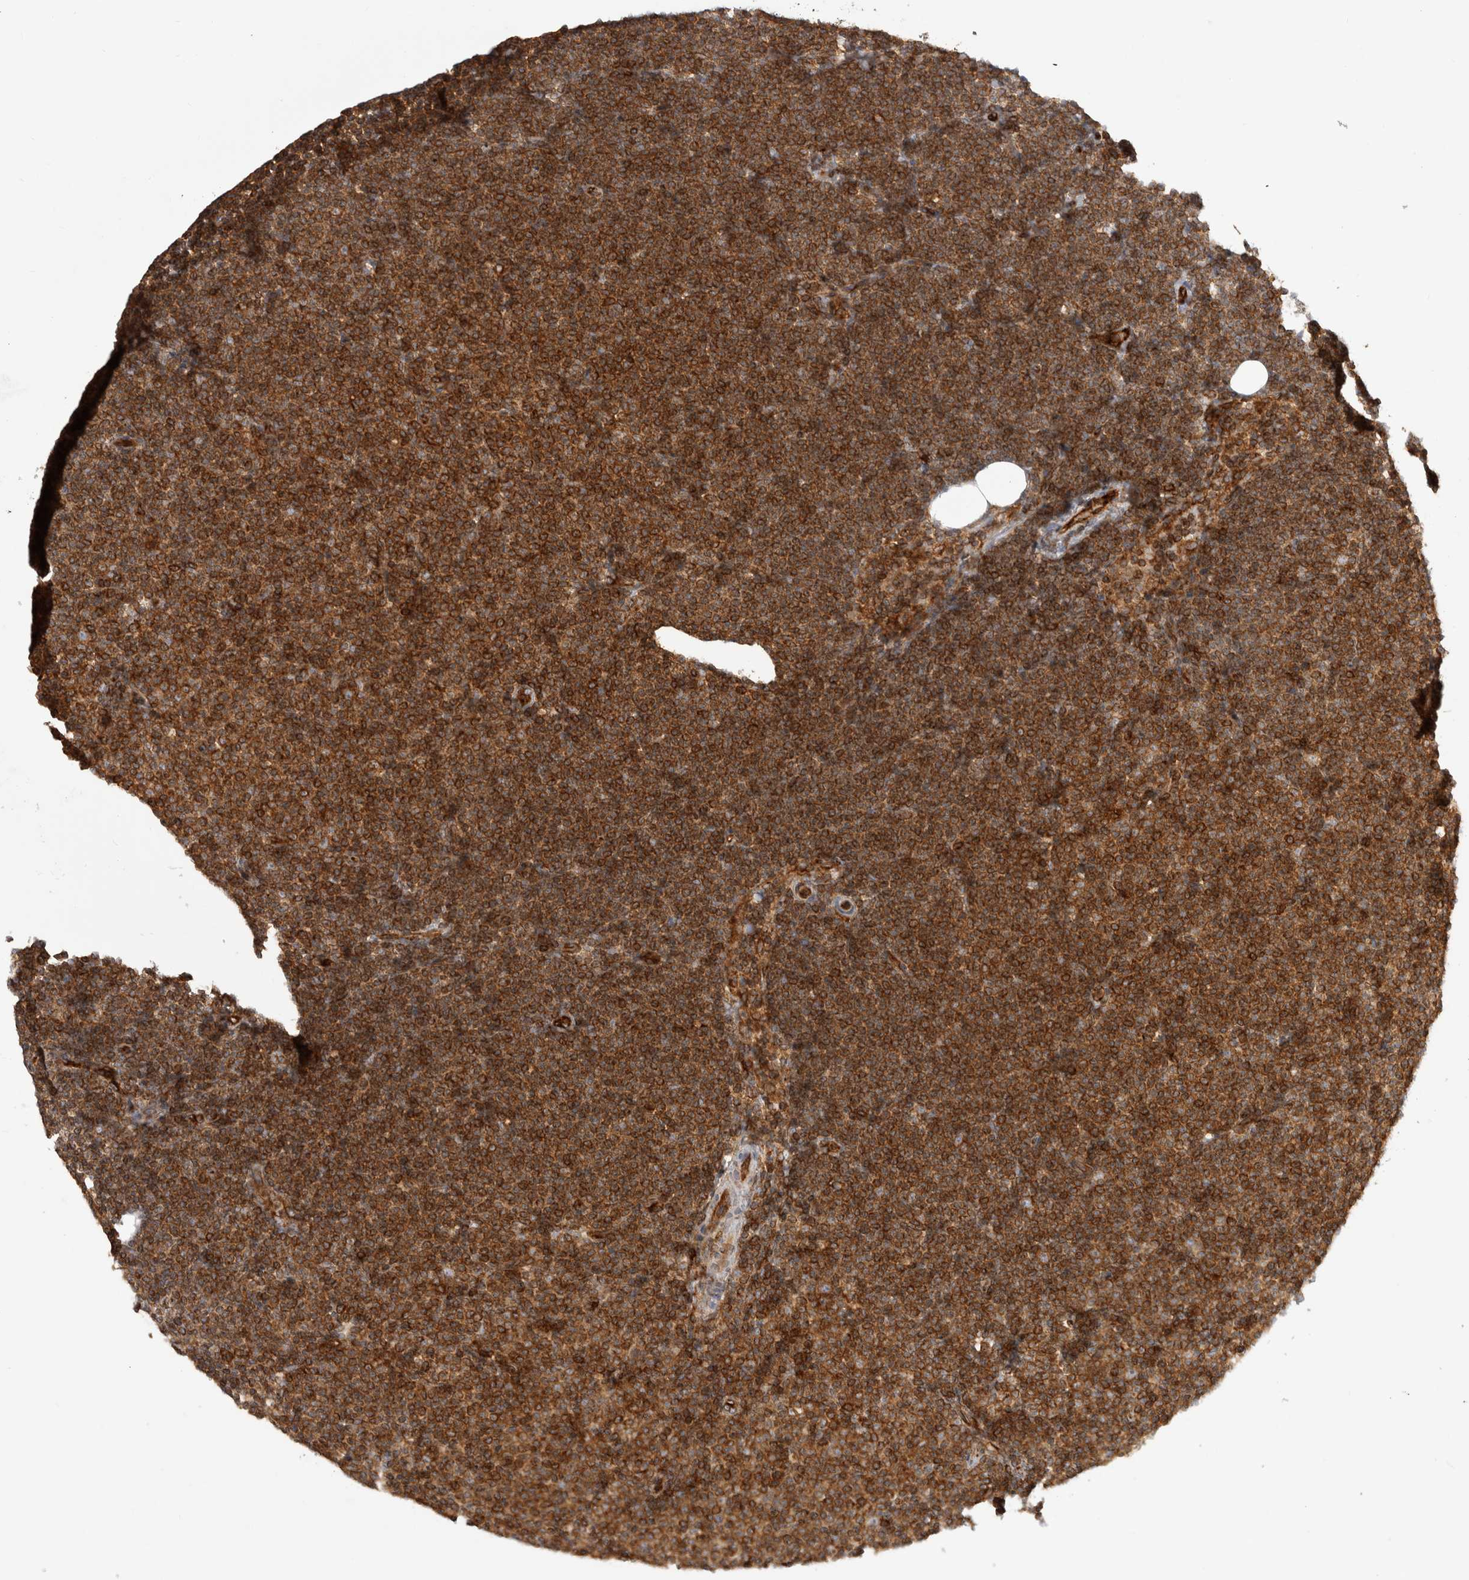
{"staining": {"intensity": "strong", "quantity": ">75%", "location": "cytoplasmic/membranous"}, "tissue": "lymphoma", "cell_type": "Tumor cells", "image_type": "cancer", "snomed": [{"axis": "morphology", "description": "Malignant lymphoma, non-Hodgkin's type, Low grade"}, {"axis": "topography", "description": "Lymph node"}], "caption": "Protein staining of lymphoma tissue displays strong cytoplasmic/membranous staining in about >75% of tumor cells.", "gene": "HLA-E", "patient": {"sex": "female", "age": 53}}